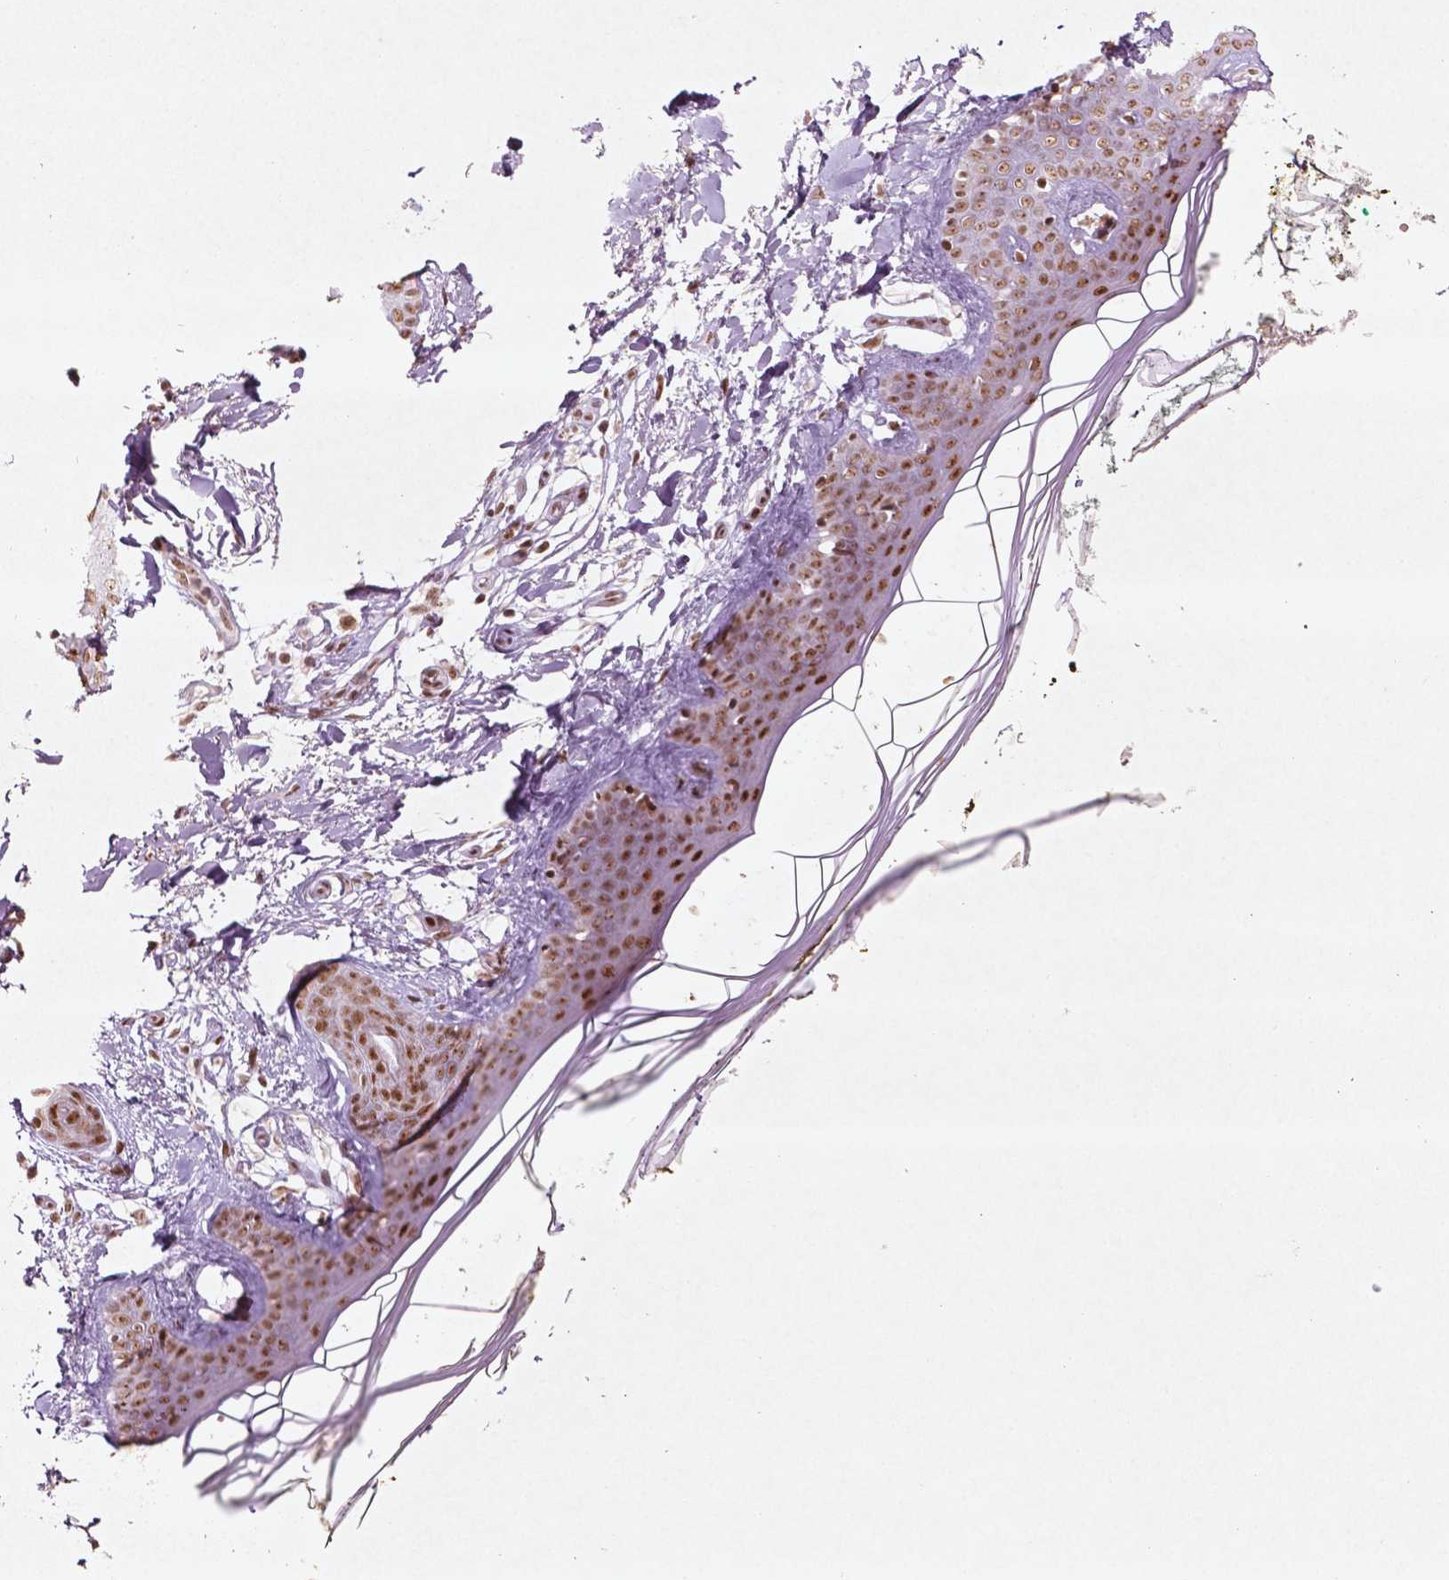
{"staining": {"intensity": "moderate", "quantity": ">75%", "location": "nuclear"}, "tissue": "skin", "cell_type": "Fibroblasts", "image_type": "normal", "snomed": [{"axis": "morphology", "description": "Normal tissue, NOS"}, {"axis": "topography", "description": "Skin"}], "caption": "Protein staining demonstrates moderate nuclear expression in about >75% of fibroblasts in benign skin.", "gene": "HMG20B", "patient": {"sex": "female", "age": 34}}